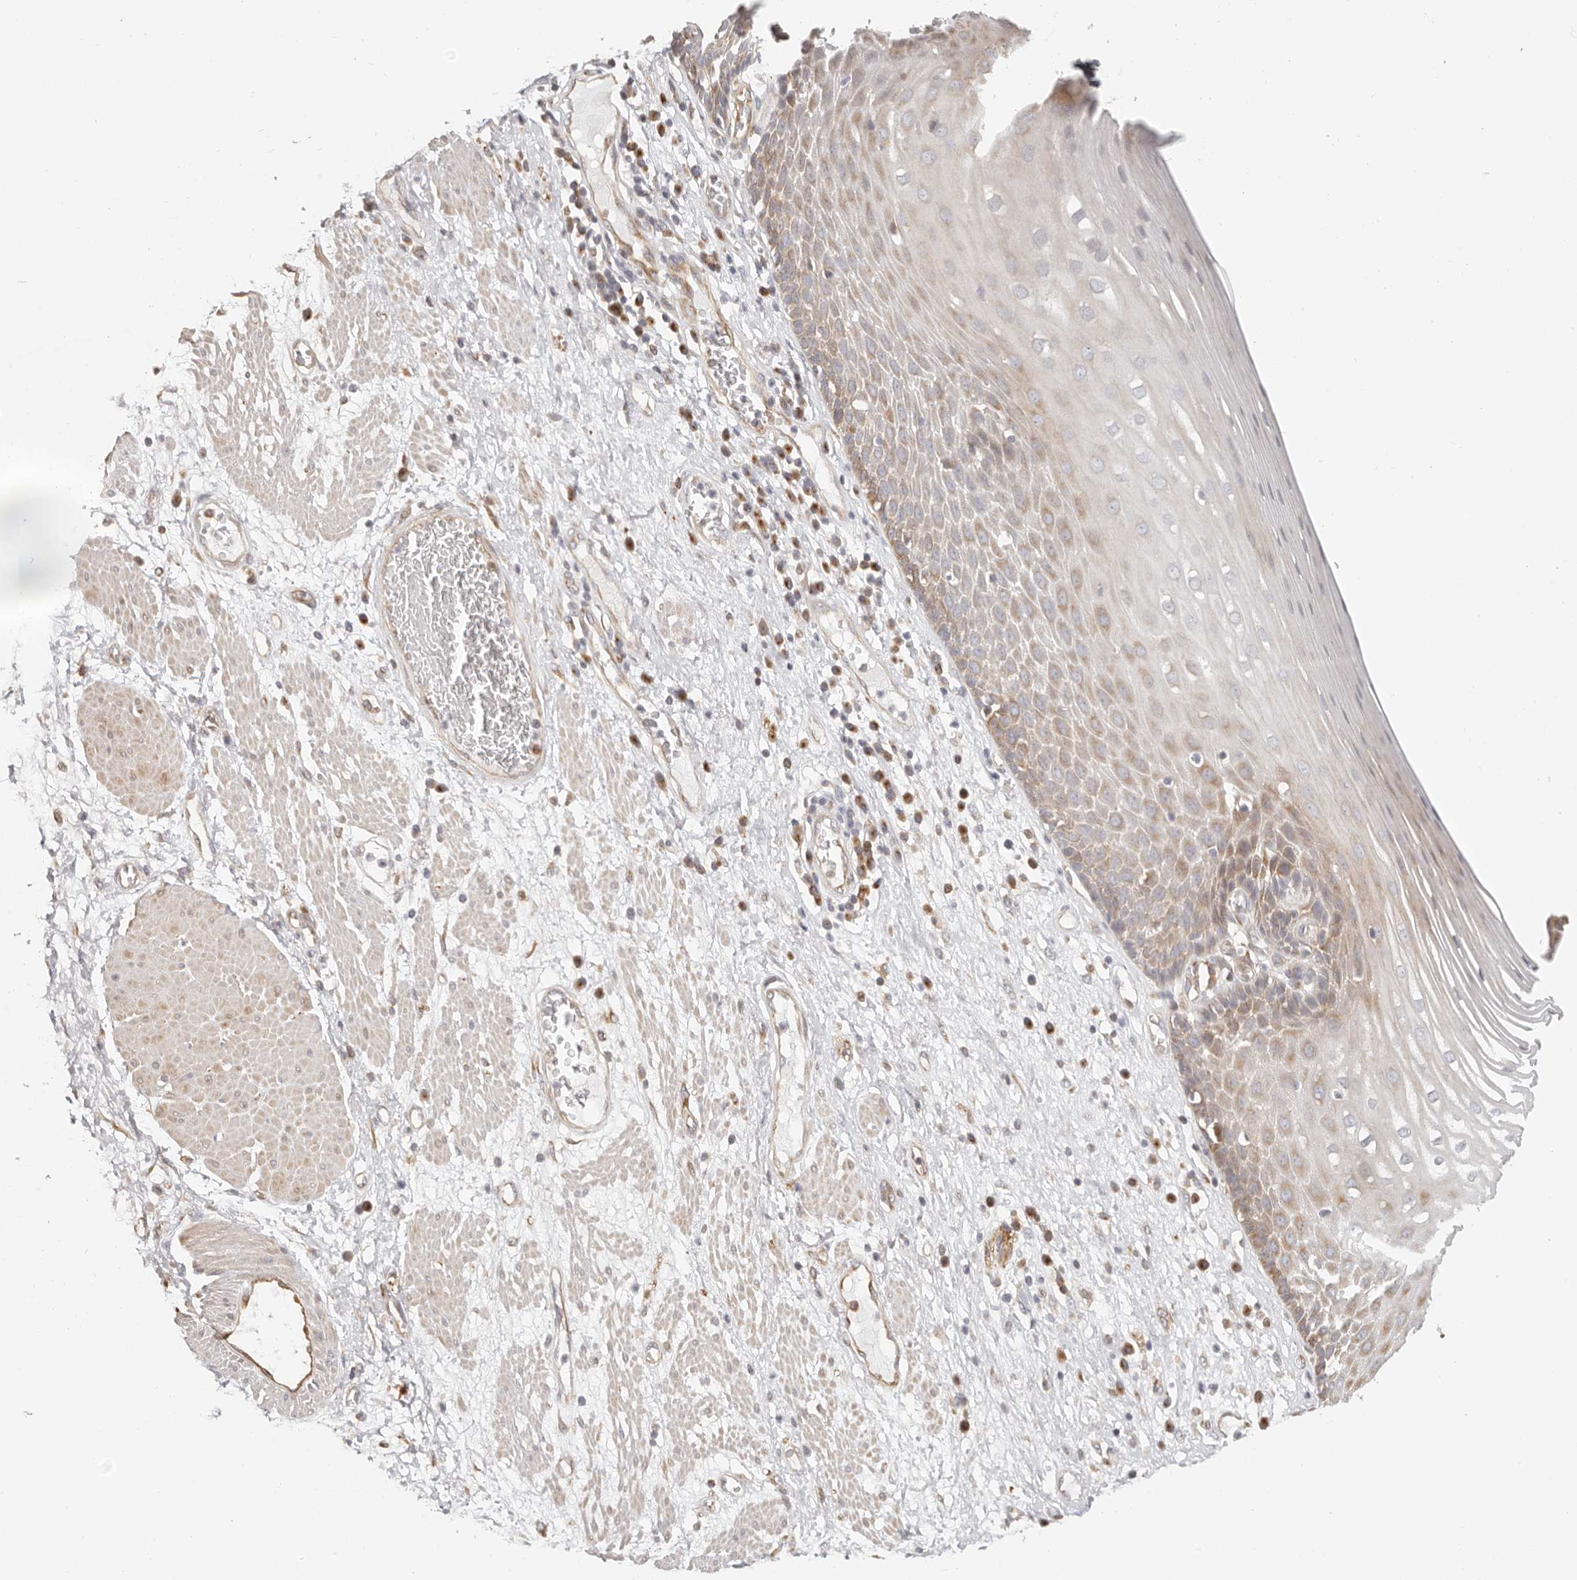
{"staining": {"intensity": "moderate", "quantity": "<25%", "location": "cytoplasmic/membranous"}, "tissue": "esophagus", "cell_type": "Squamous epithelial cells", "image_type": "normal", "snomed": [{"axis": "morphology", "description": "Normal tissue, NOS"}, {"axis": "morphology", "description": "Adenocarcinoma, NOS"}, {"axis": "topography", "description": "Esophagus"}], "caption": "This image shows immunohistochemistry staining of benign human esophagus, with low moderate cytoplasmic/membranous expression in approximately <25% of squamous epithelial cells.", "gene": "DTNBP1", "patient": {"sex": "male", "age": 62}}